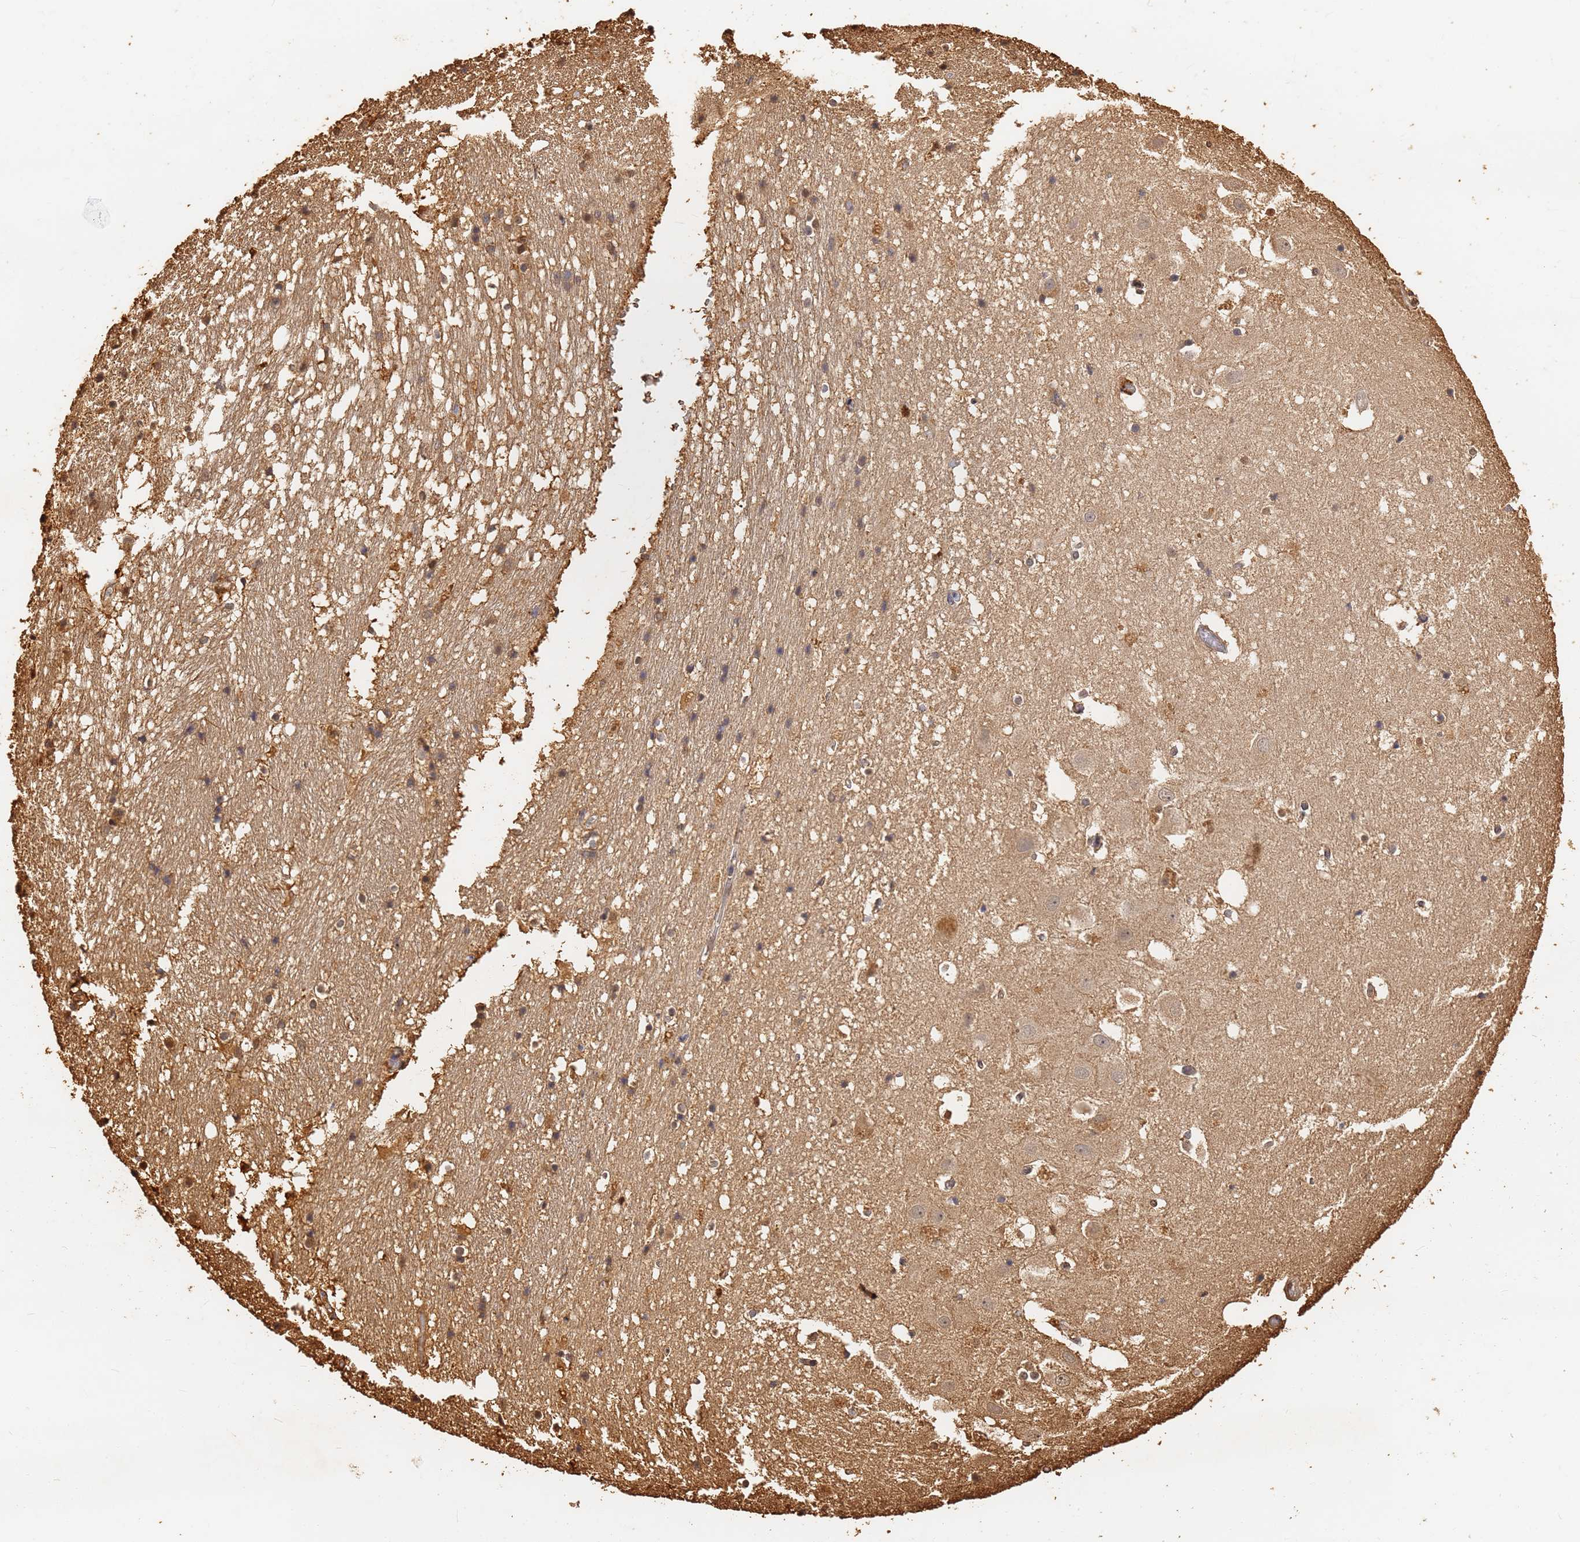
{"staining": {"intensity": "weak", "quantity": "<25%", "location": "nuclear"}, "tissue": "hippocampus", "cell_type": "Glial cells", "image_type": "normal", "snomed": [{"axis": "morphology", "description": "Normal tissue, NOS"}, {"axis": "topography", "description": "Hippocampus"}], "caption": "Hippocampus stained for a protein using immunohistochemistry demonstrates no staining glial cells.", "gene": "JAK2", "patient": {"sex": "female", "age": 52}}